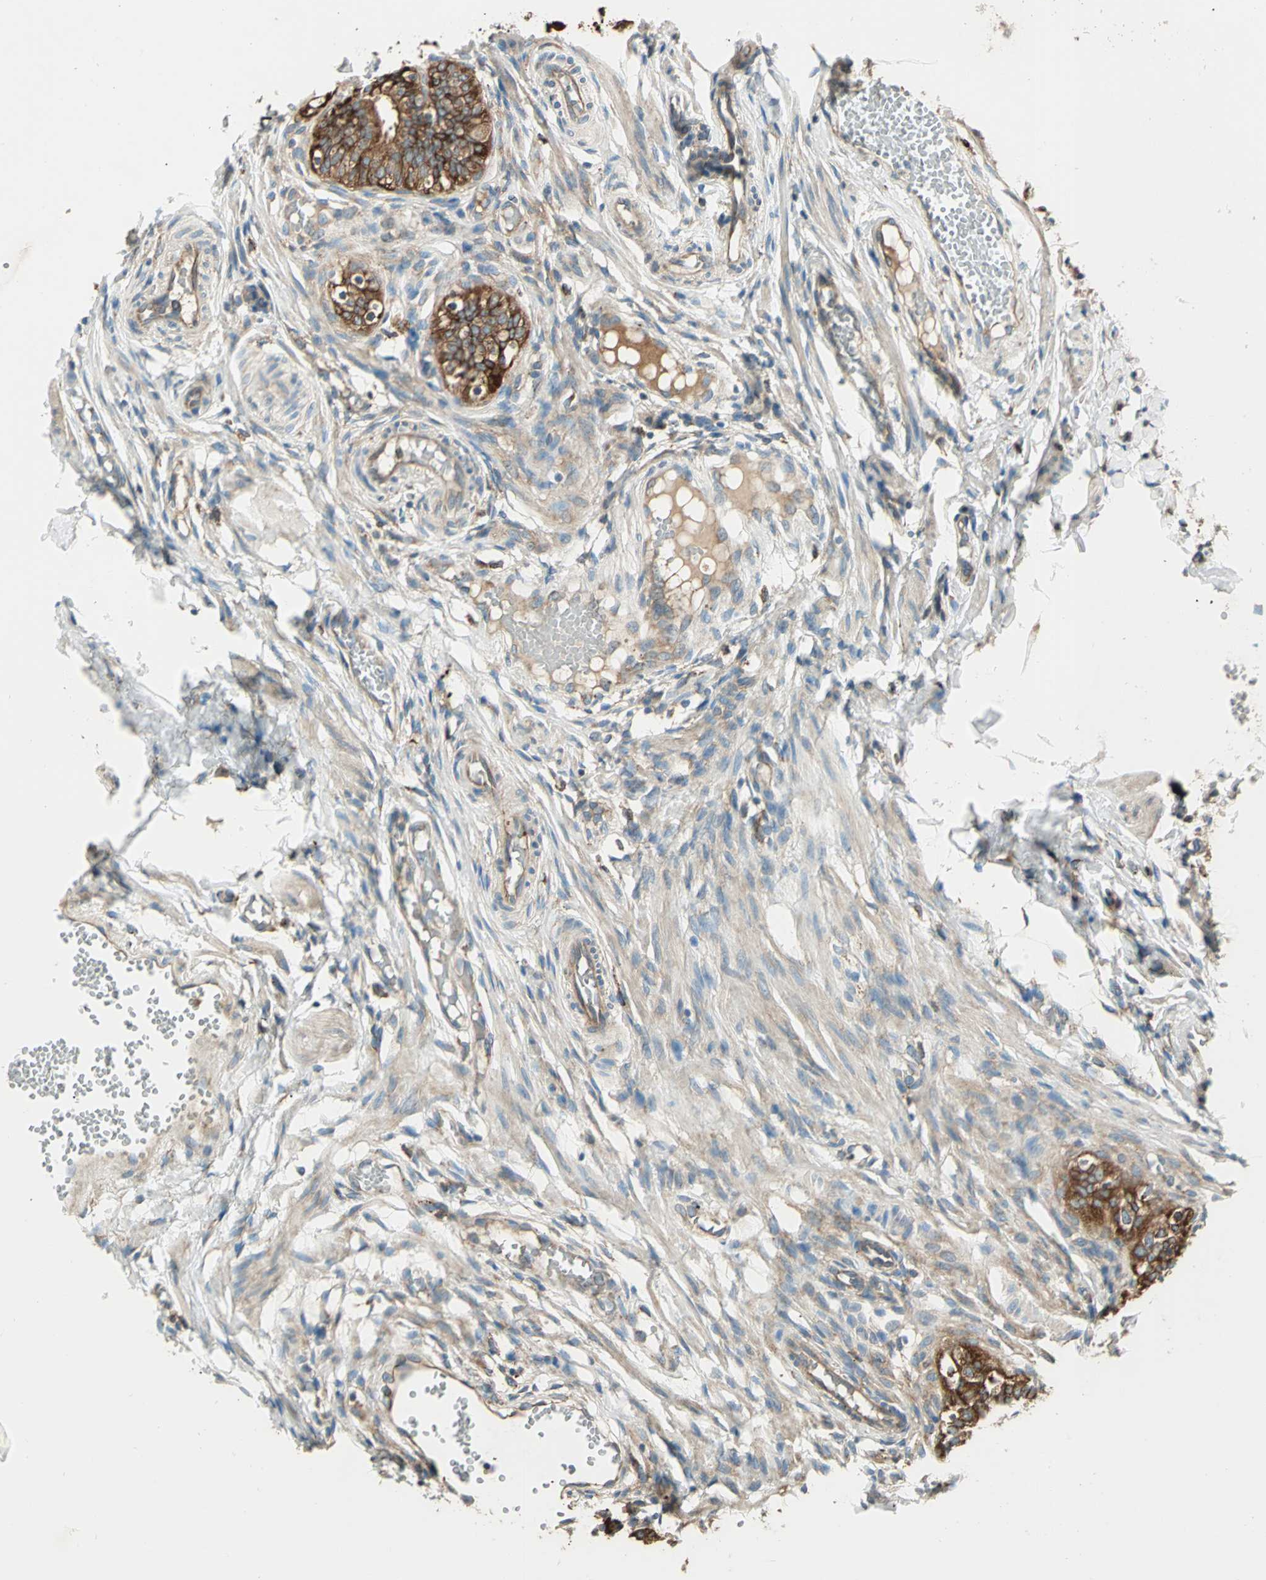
{"staining": {"intensity": "strong", "quantity": ">75%", "location": "cytoplasmic/membranous"}, "tissue": "fallopian tube", "cell_type": "Glandular cells", "image_type": "normal", "snomed": [{"axis": "morphology", "description": "Normal tissue, NOS"}, {"axis": "topography", "description": "Fallopian tube"}, {"axis": "topography", "description": "Placenta"}], "caption": "About >75% of glandular cells in normal fallopian tube display strong cytoplasmic/membranous protein positivity as visualized by brown immunohistochemical staining.", "gene": "PDIA4", "patient": {"sex": "female", "age": 34}}